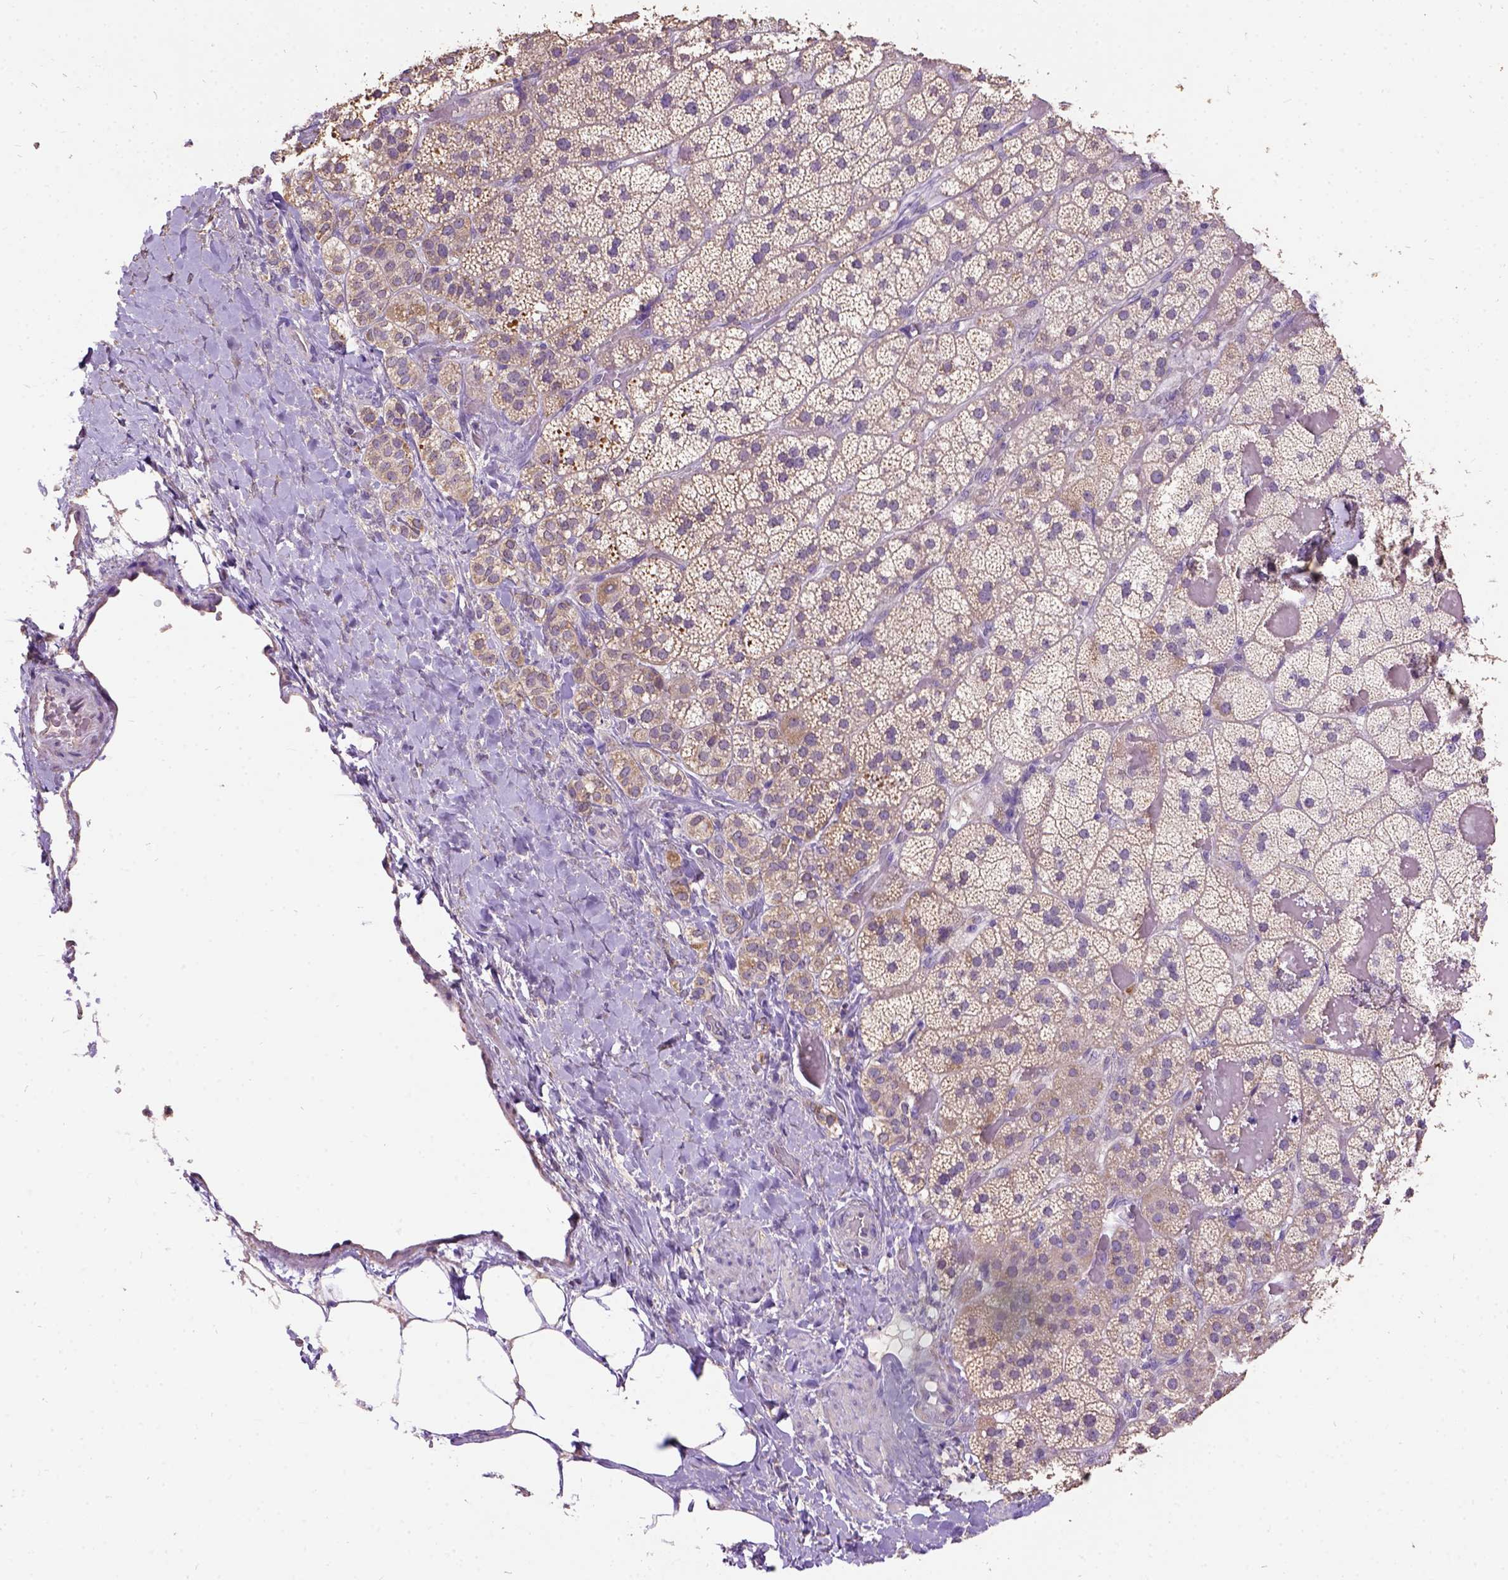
{"staining": {"intensity": "moderate", "quantity": ">75%", "location": "cytoplasmic/membranous"}, "tissue": "adrenal gland", "cell_type": "Glandular cells", "image_type": "normal", "snomed": [{"axis": "morphology", "description": "Normal tissue, NOS"}, {"axis": "topography", "description": "Adrenal gland"}], "caption": "Protein expression by immunohistochemistry displays moderate cytoplasmic/membranous expression in approximately >75% of glandular cells in normal adrenal gland.", "gene": "DQX1", "patient": {"sex": "male", "age": 57}}